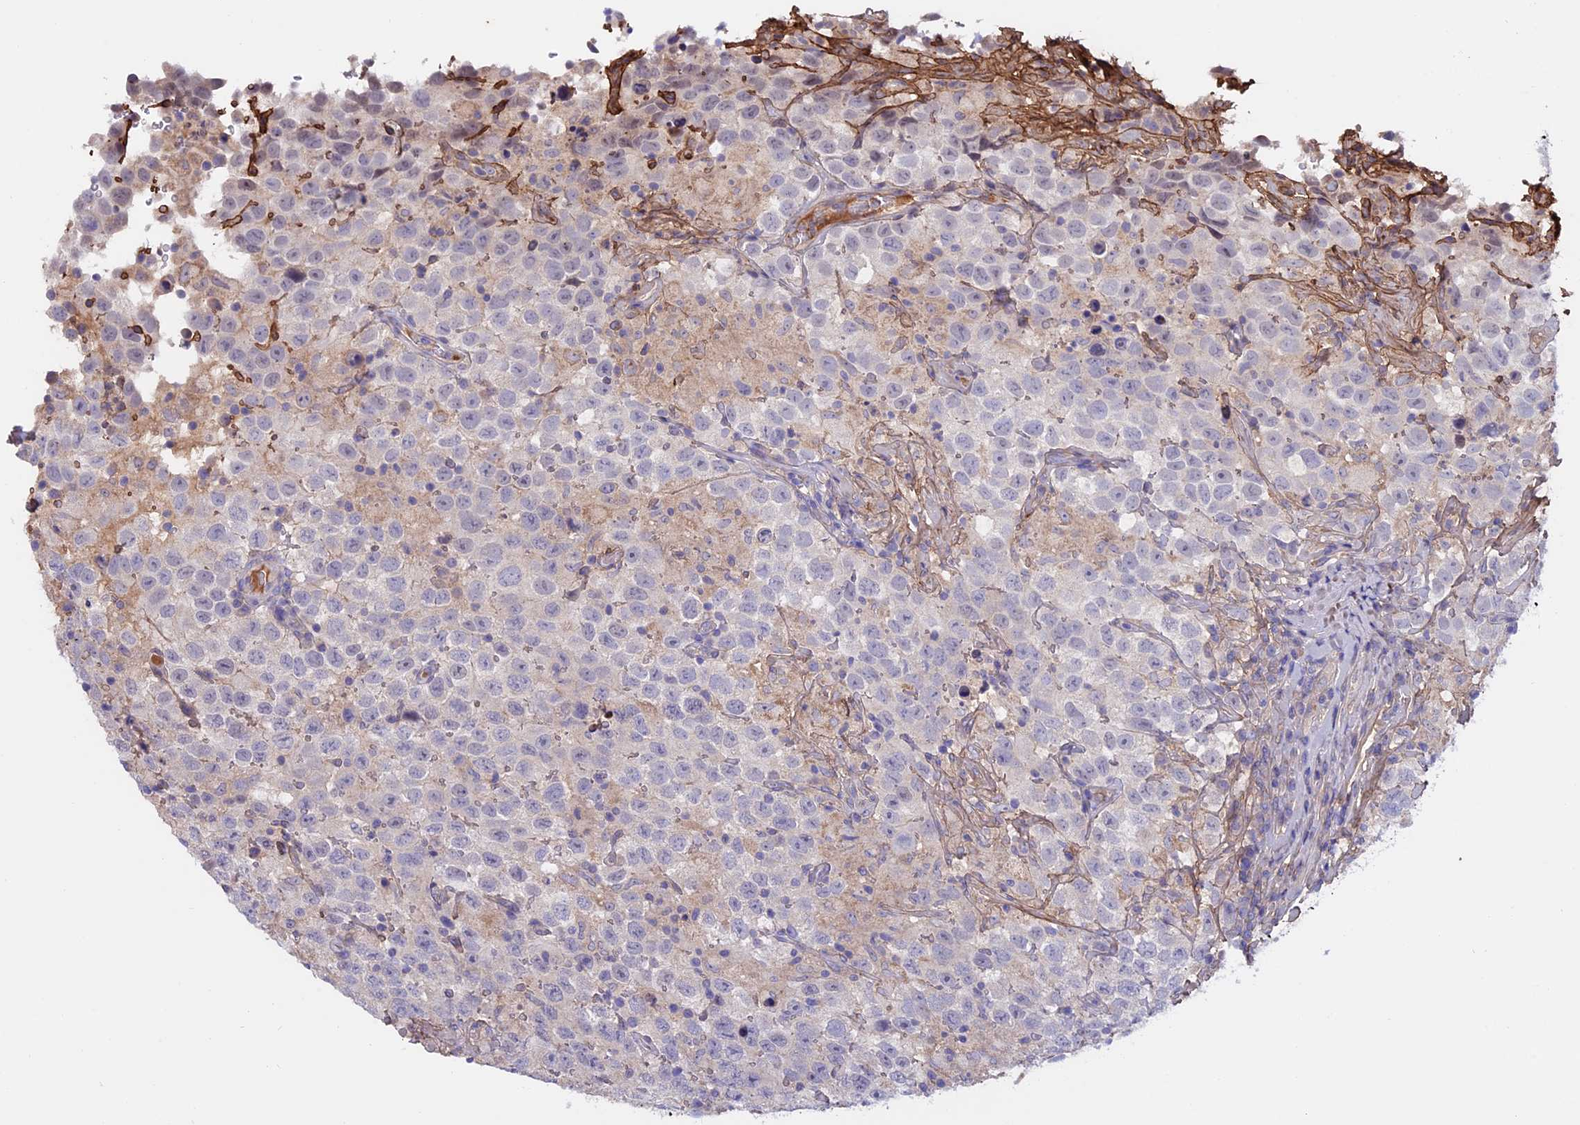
{"staining": {"intensity": "negative", "quantity": "none", "location": "none"}, "tissue": "testis cancer", "cell_type": "Tumor cells", "image_type": "cancer", "snomed": [{"axis": "morphology", "description": "Seminoma, NOS"}, {"axis": "topography", "description": "Testis"}], "caption": "This histopathology image is of seminoma (testis) stained with immunohistochemistry (IHC) to label a protein in brown with the nuclei are counter-stained blue. There is no positivity in tumor cells.", "gene": "COL4A3", "patient": {"sex": "male", "age": 41}}